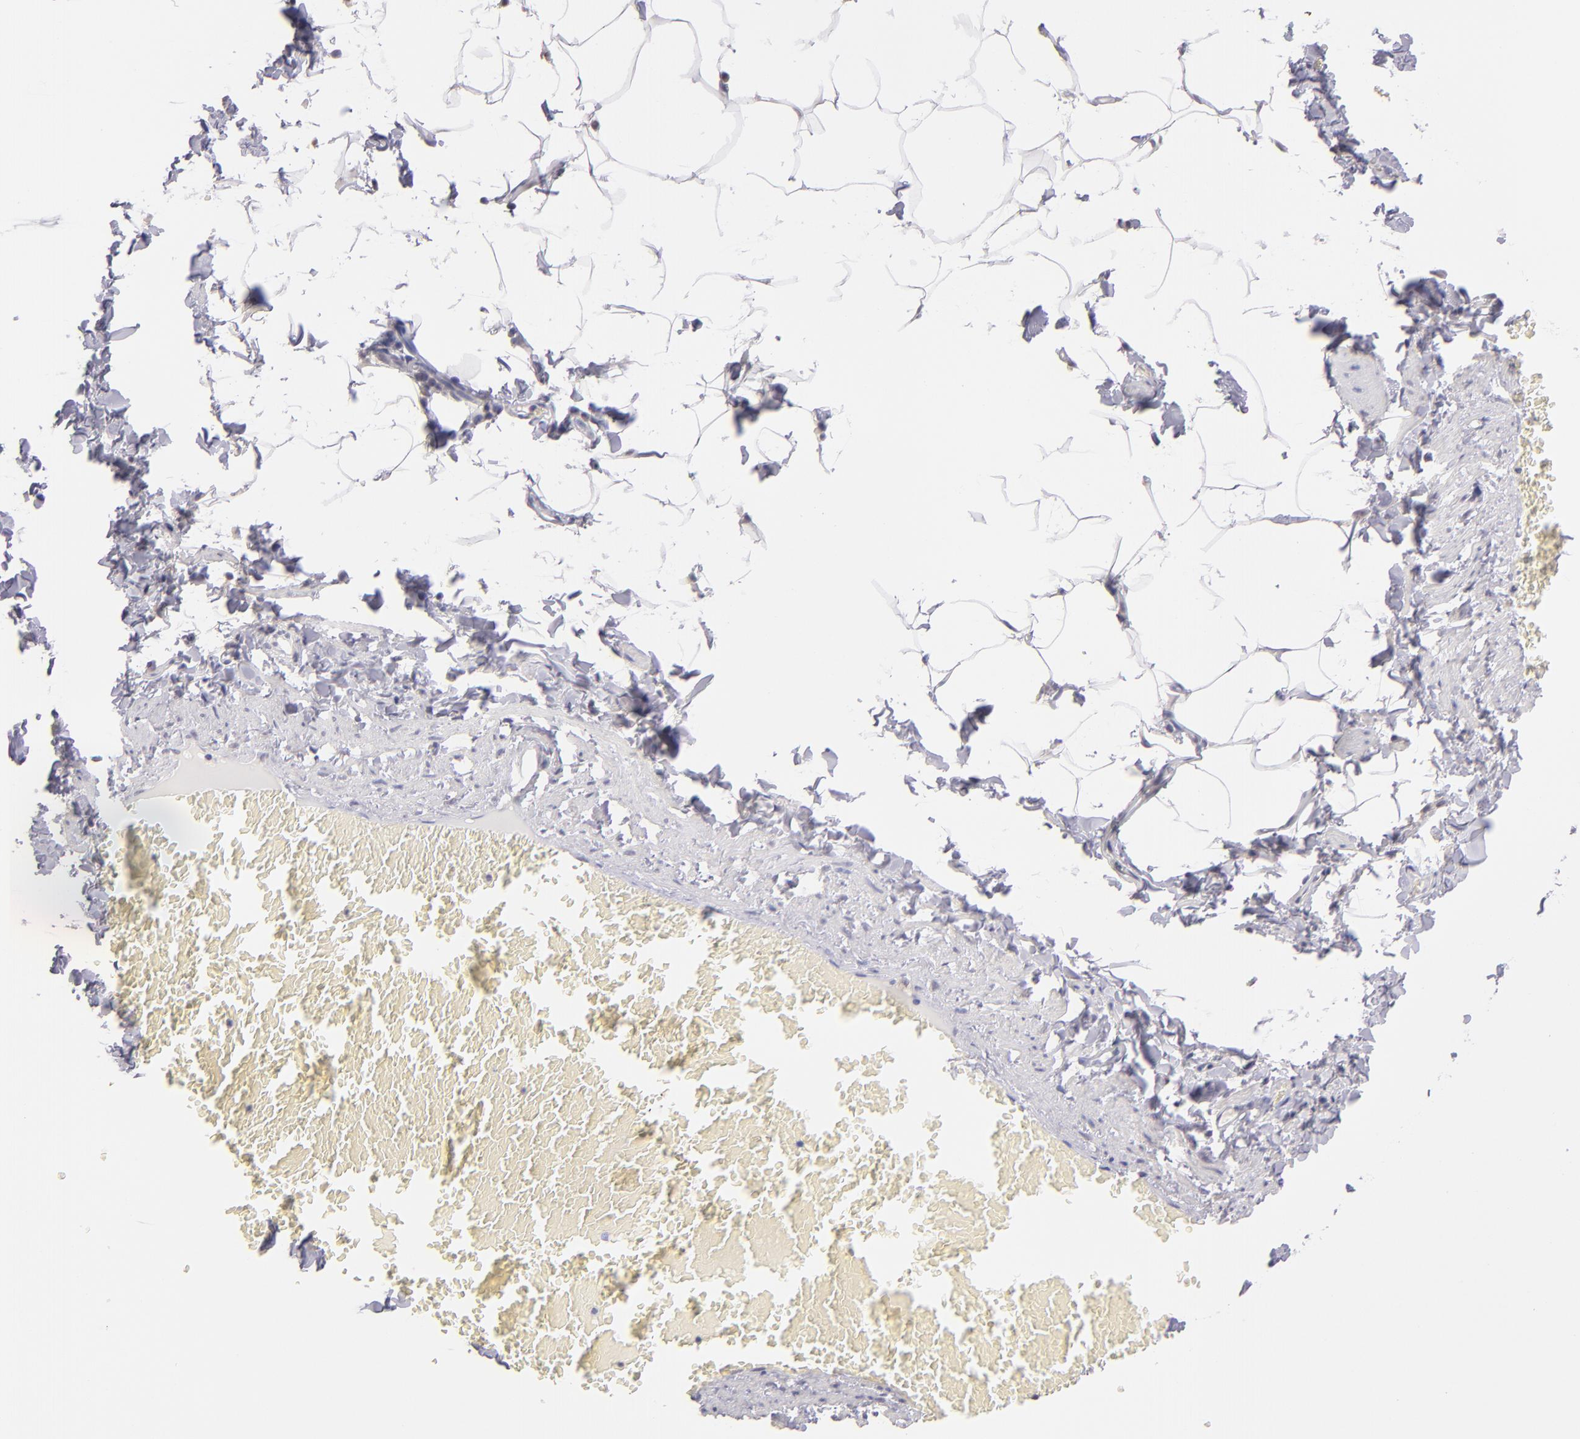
{"staining": {"intensity": "negative", "quantity": "none", "location": "none"}, "tissue": "adipose tissue", "cell_type": "Adipocytes", "image_type": "normal", "snomed": [{"axis": "morphology", "description": "Normal tissue, NOS"}, {"axis": "topography", "description": "Vascular tissue"}], "caption": "Normal adipose tissue was stained to show a protein in brown. There is no significant staining in adipocytes. (Brightfield microscopy of DAB IHC at high magnification).", "gene": "IL2RA", "patient": {"sex": "male", "age": 41}}